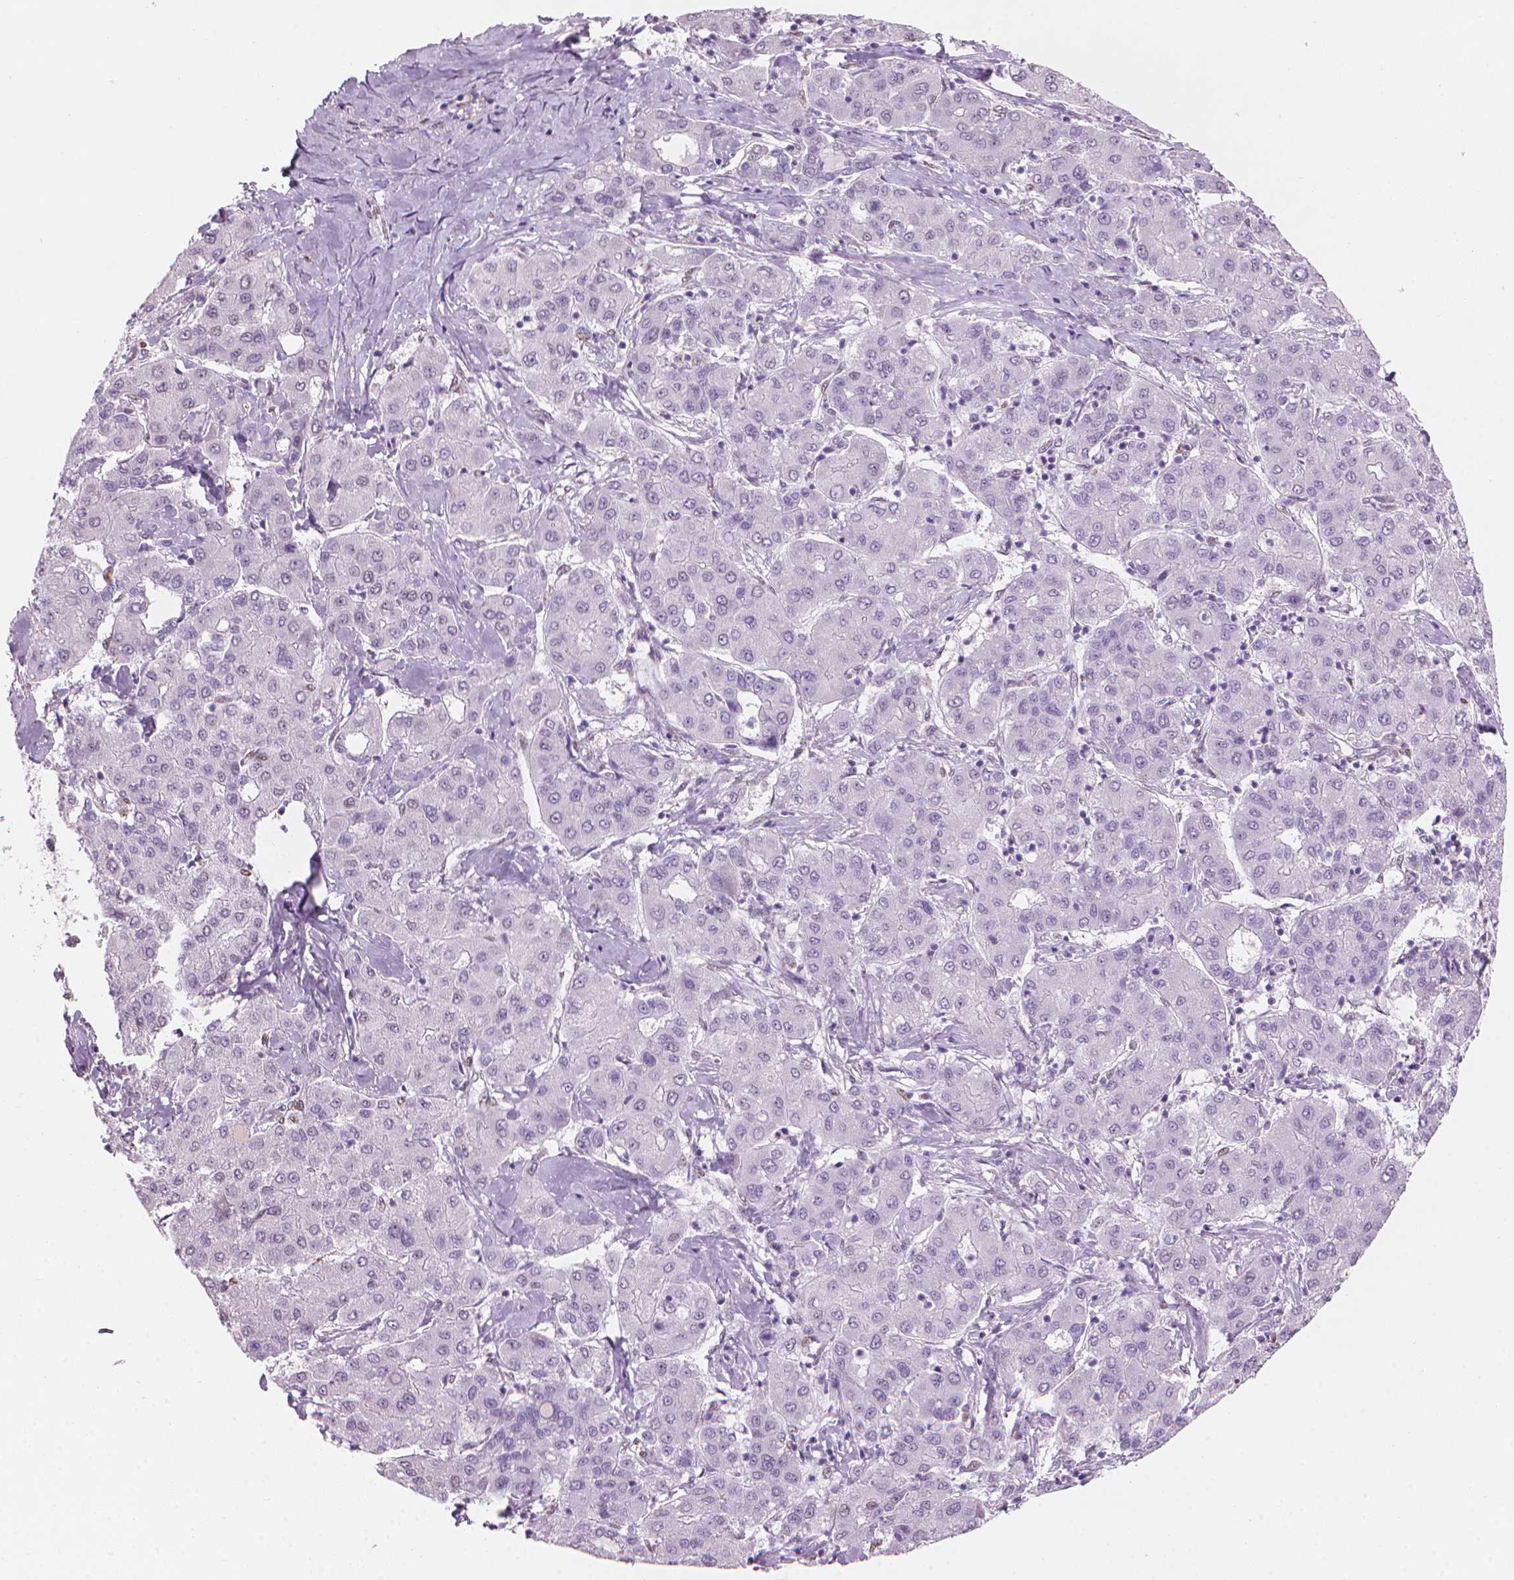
{"staining": {"intensity": "negative", "quantity": "none", "location": "none"}, "tissue": "liver cancer", "cell_type": "Tumor cells", "image_type": "cancer", "snomed": [{"axis": "morphology", "description": "Carcinoma, Hepatocellular, NOS"}, {"axis": "topography", "description": "Liver"}], "caption": "Immunohistochemistry (IHC) histopathology image of neoplastic tissue: human hepatocellular carcinoma (liver) stained with DAB (3,3'-diaminobenzidine) shows no significant protein staining in tumor cells.", "gene": "PIAS2", "patient": {"sex": "male", "age": 65}}